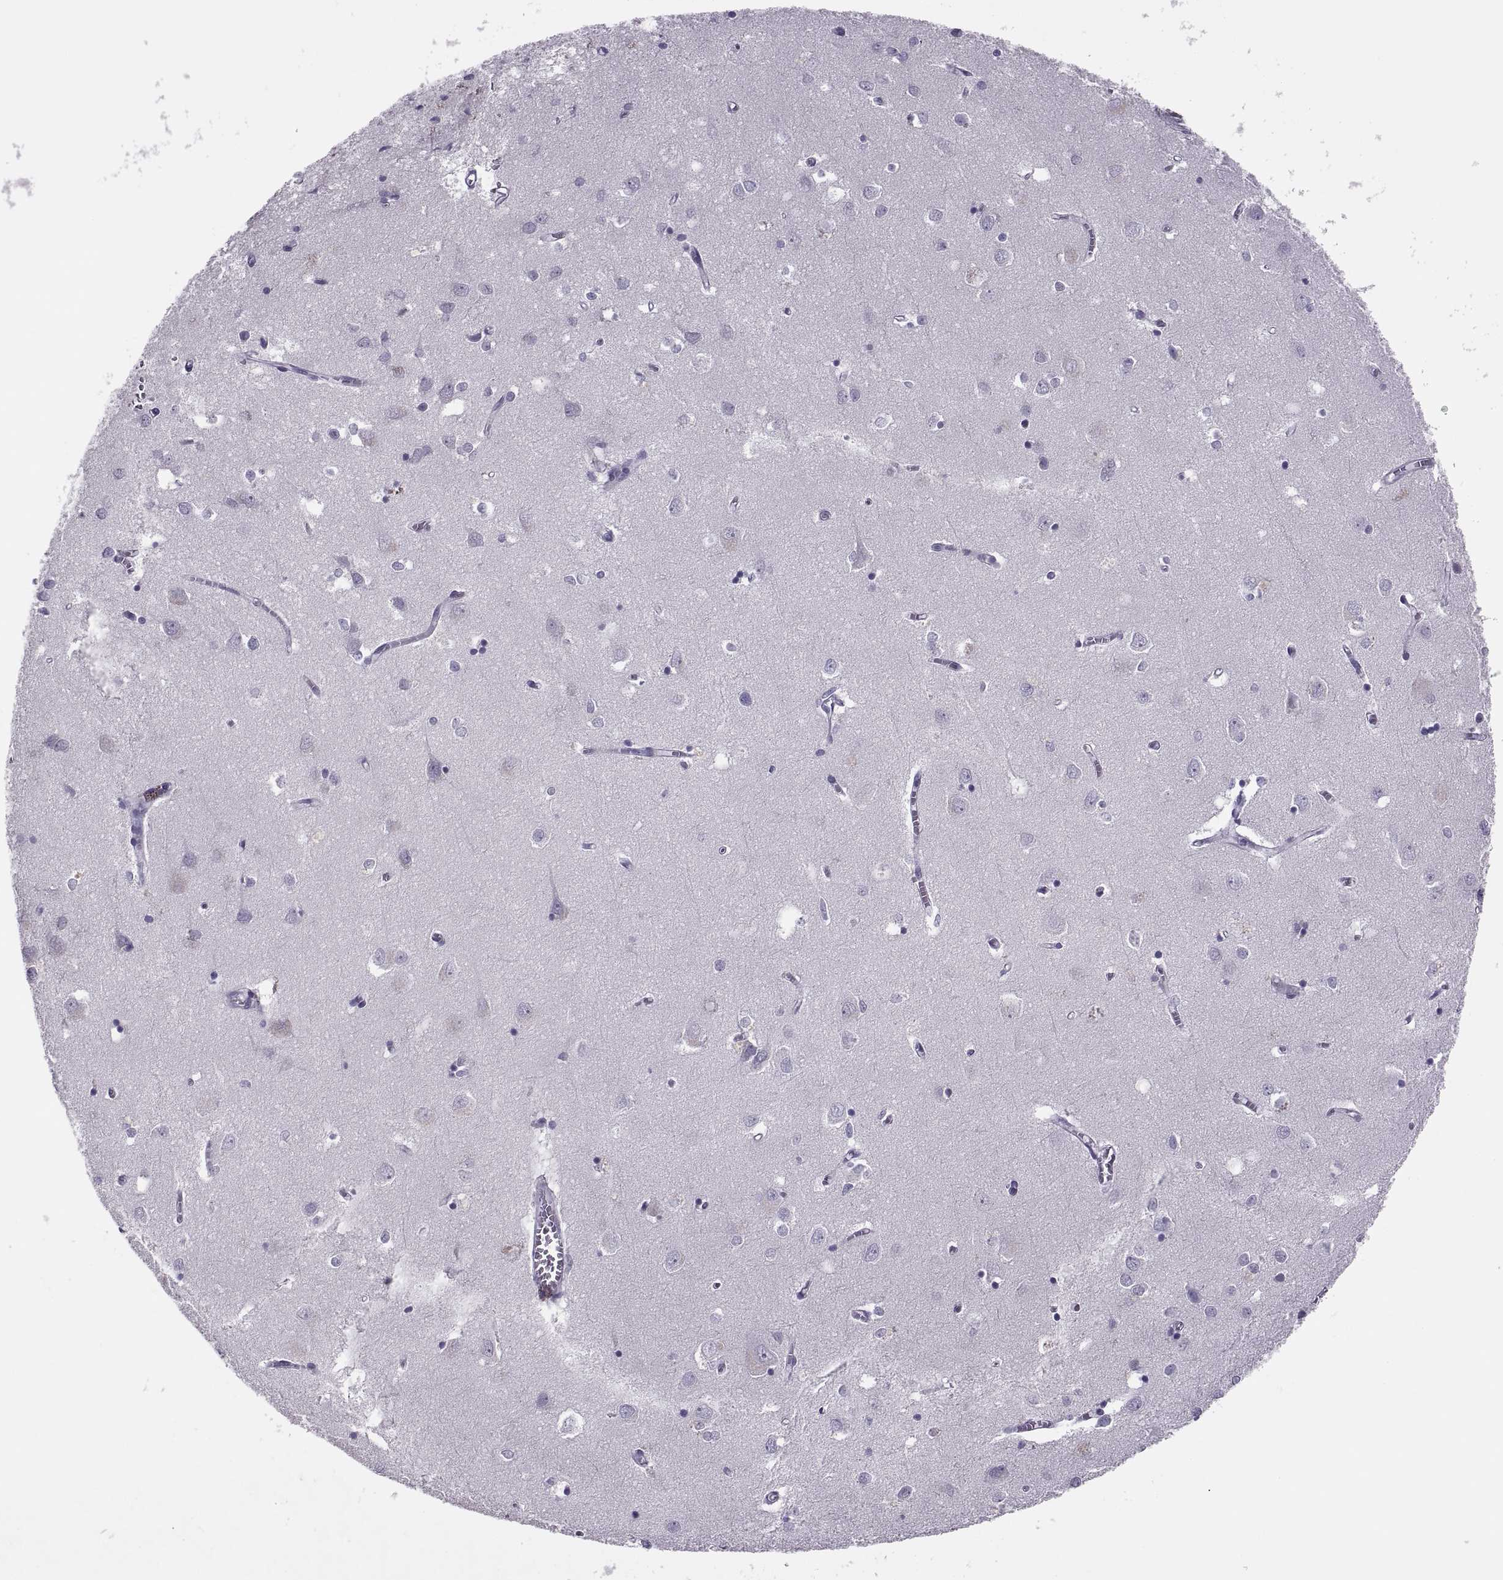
{"staining": {"intensity": "negative", "quantity": "none", "location": "none"}, "tissue": "cerebral cortex", "cell_type": "Endothelial cells", "image_type": "normal", "snomed": [{"axis": "morphology", "description": "Normal tissue, NOS"}, {"axis": "topography", "description": "Cerebral cortex"}], "caption": "Immunohistochemical staining of benign human cerebral cortex displays no significant staining in endothelial cells. (DAB immunohistochemistry visualized using brightfield microscopy, high magnification).", "gene": "SYNGR4", "patient": {"sex": "male", "age": 70}}